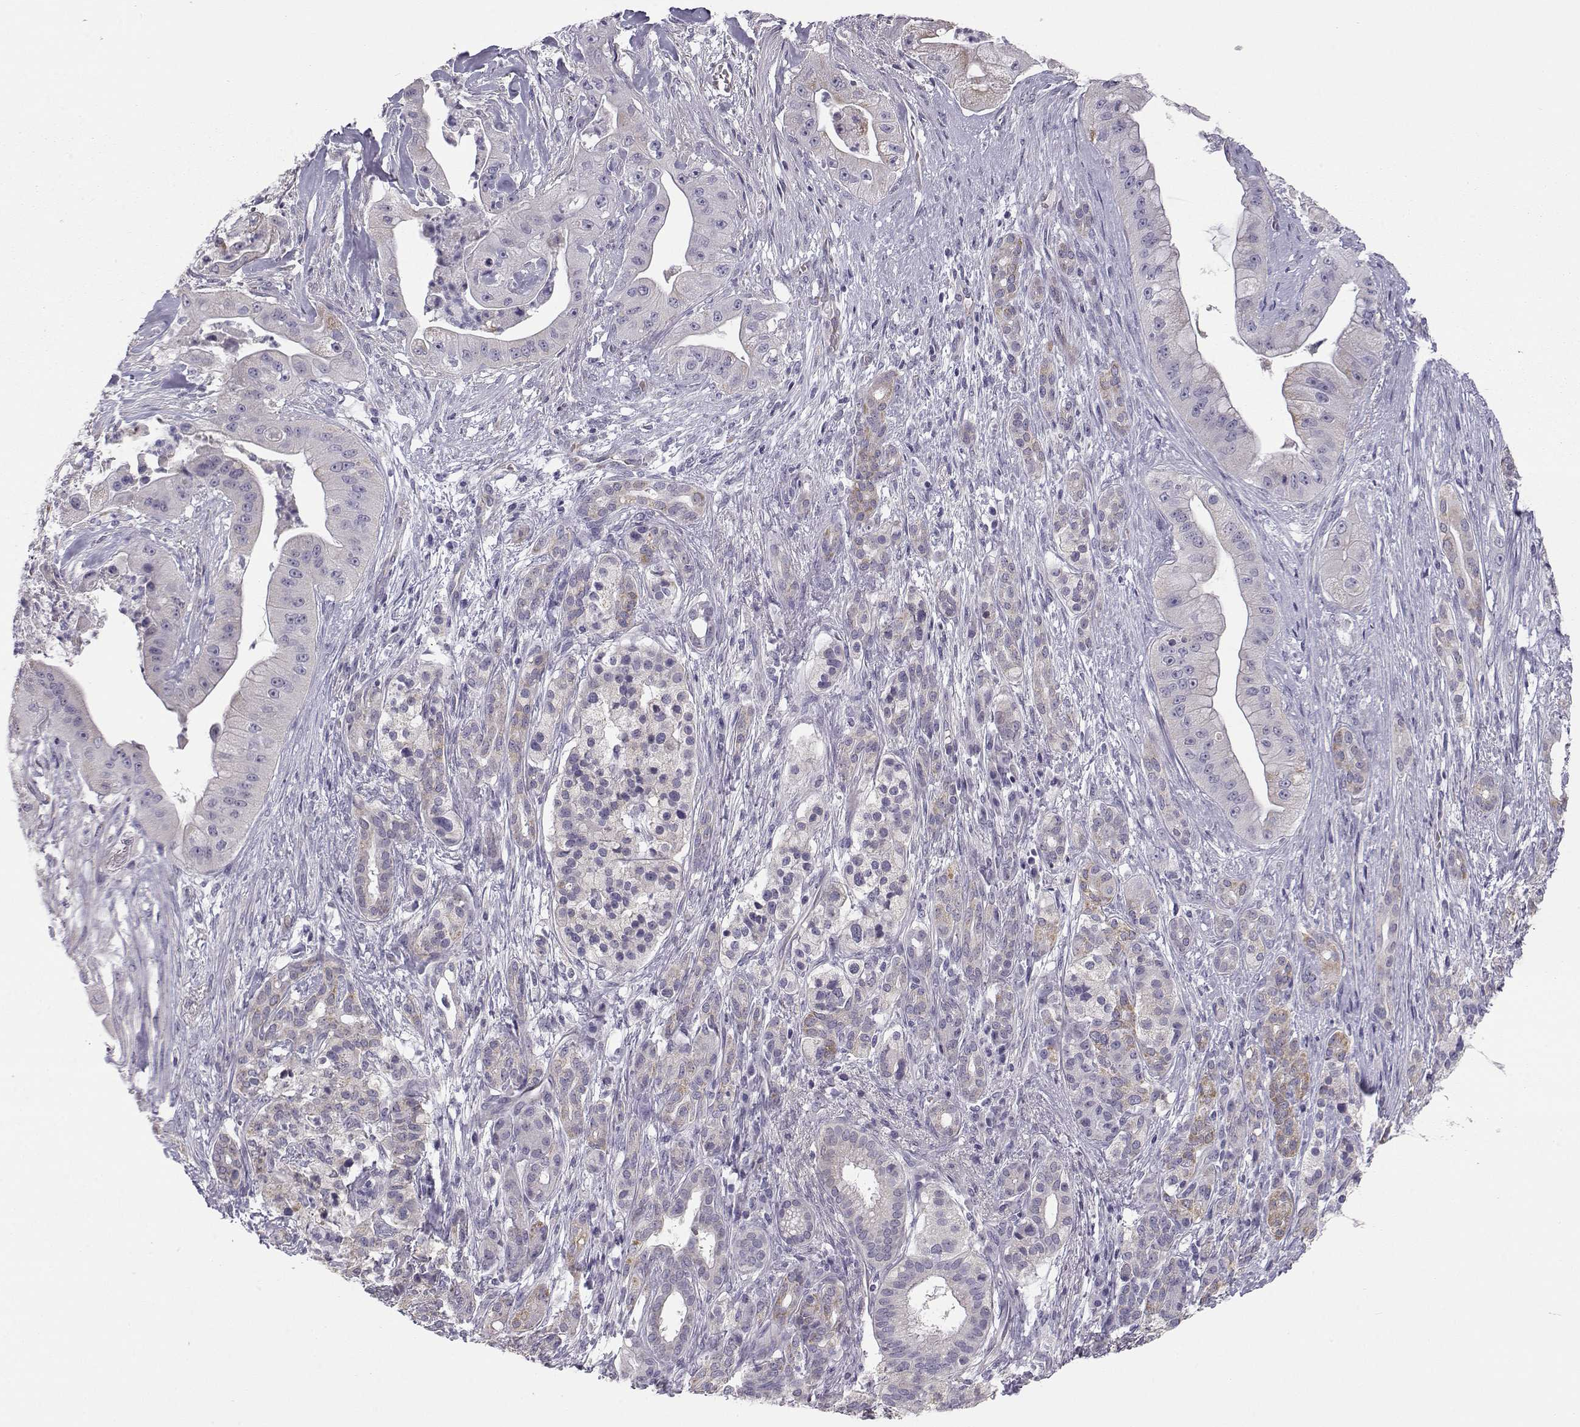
{"staining": {"intensity": "moderate", "quantity": "<25%", "location": "cytoplasmic/membranous"}, "tissue": "pancreatic cancer", "cell_type": "Tumor cells", "image_type": "cancer", "snomed": [{"axis": "morphology", "description": "Normal tissue, NOS"}, {"axis": "morphology", "description": "Inflammation, NOS"}, {"axis": "morphology", "description": "Adenocarcinoma, NOS"}, {"axis": "topography", "description": "Pancreas"}], "caption": "Pancreatic cancer tissue shows moderate cytoplasmic/membranous expression in approximately <25% of tumor cells", "gene": "KCNMB4", "patient": {"sex": "male", "age": 57}}